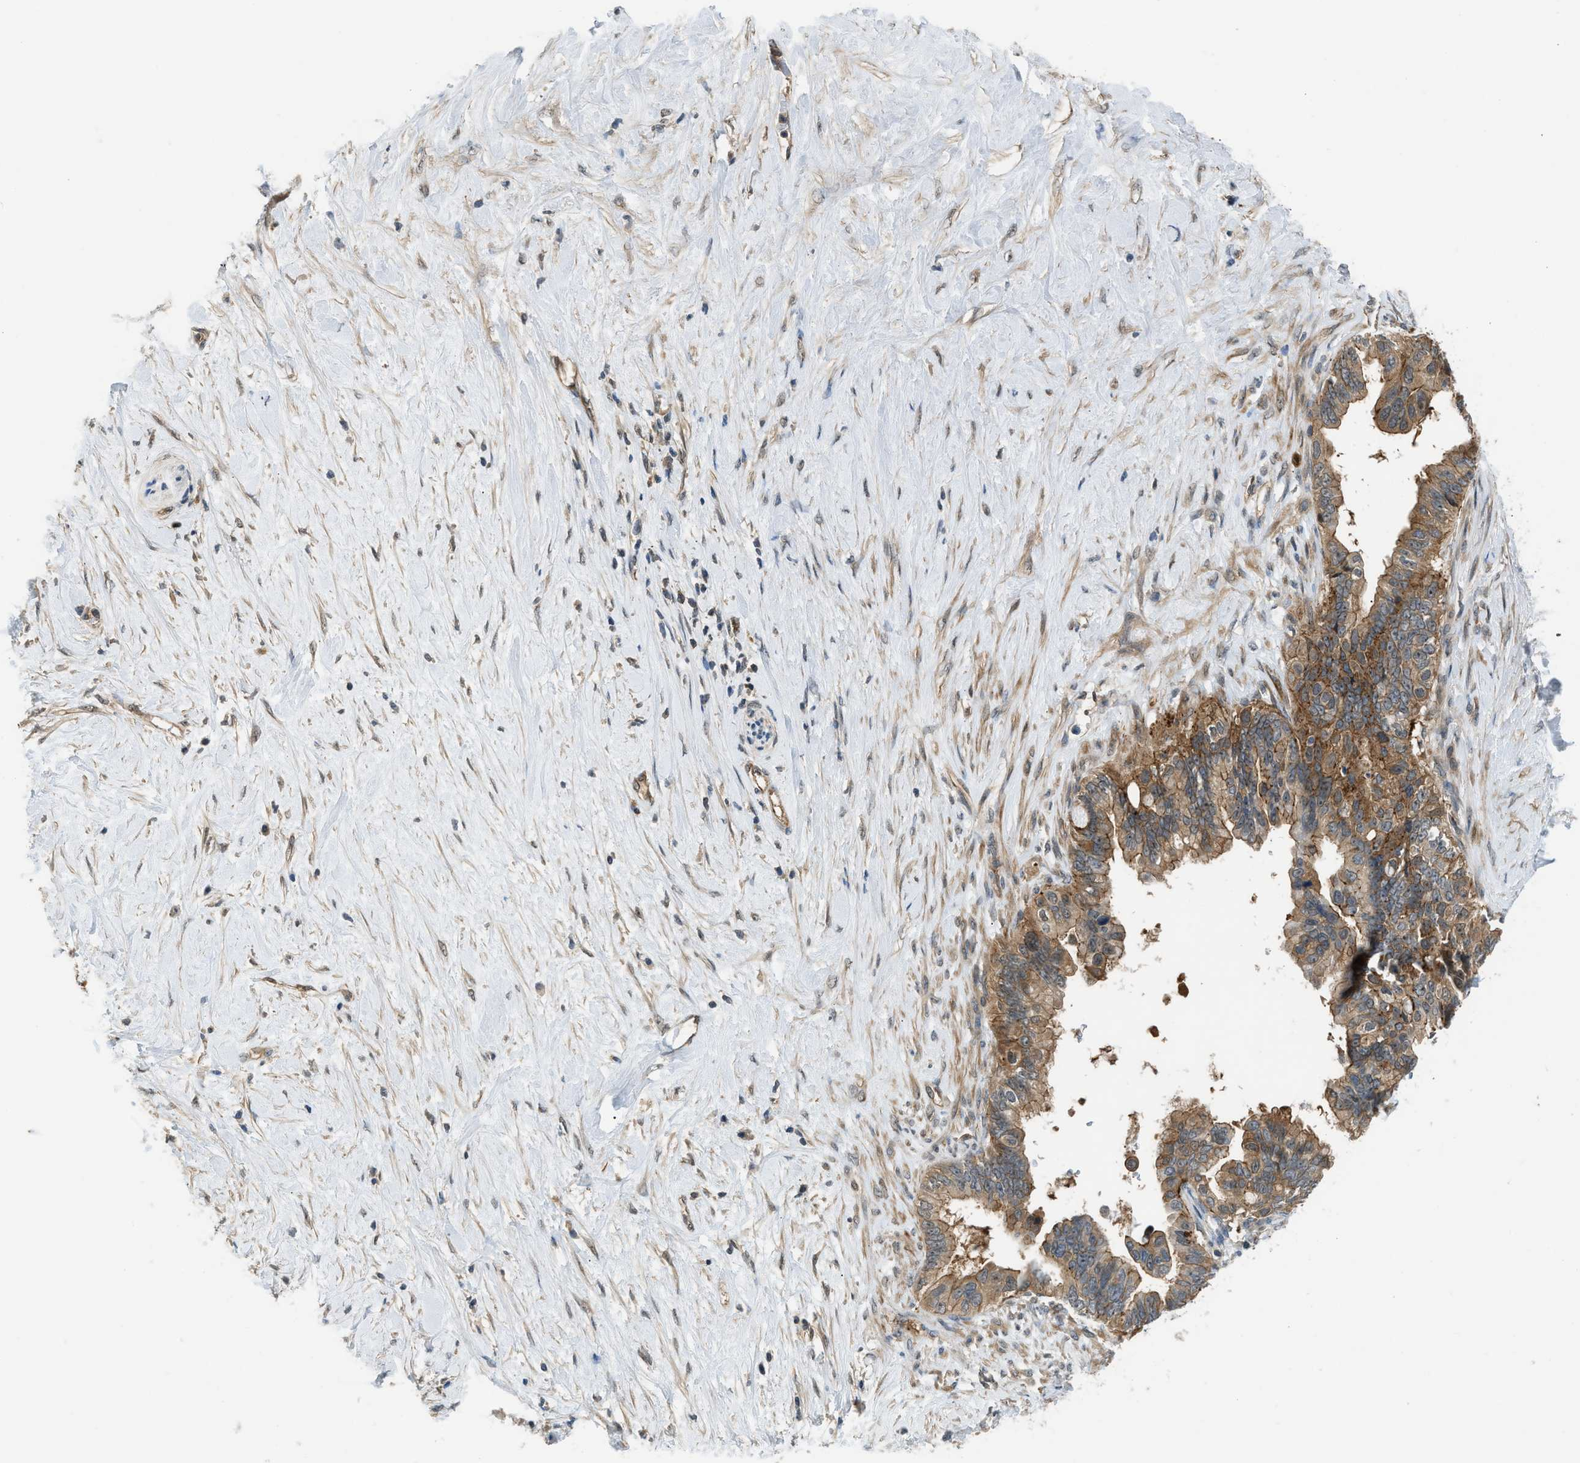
{"staining": {"intensity": "moderate", "quantity": ">75%", "location": "cytoplasmic/membranous"}, "tissue": "pancreatic cancer", "cell_type": "Tumor cells", "image_type": "cancer", "snomed": [{"axis": "morphology", "description": "Adenocarcinoma, NOS"}, {"axis": "topography", "description": "Pancreas"}], "caption": "Immunohistochemistry (IHC) of human adenocarcinoma (pancreatic) shows medium levels of moderate cytoplasmic/membranous staining in approximately >75% of tumor cells. (DAB (3,3'-diaminobenzidine) IHC, brown staining for protein, blue staining for nuclei).", "gene": "CBLB", "patient": {"sex": "female", "age": 56}}